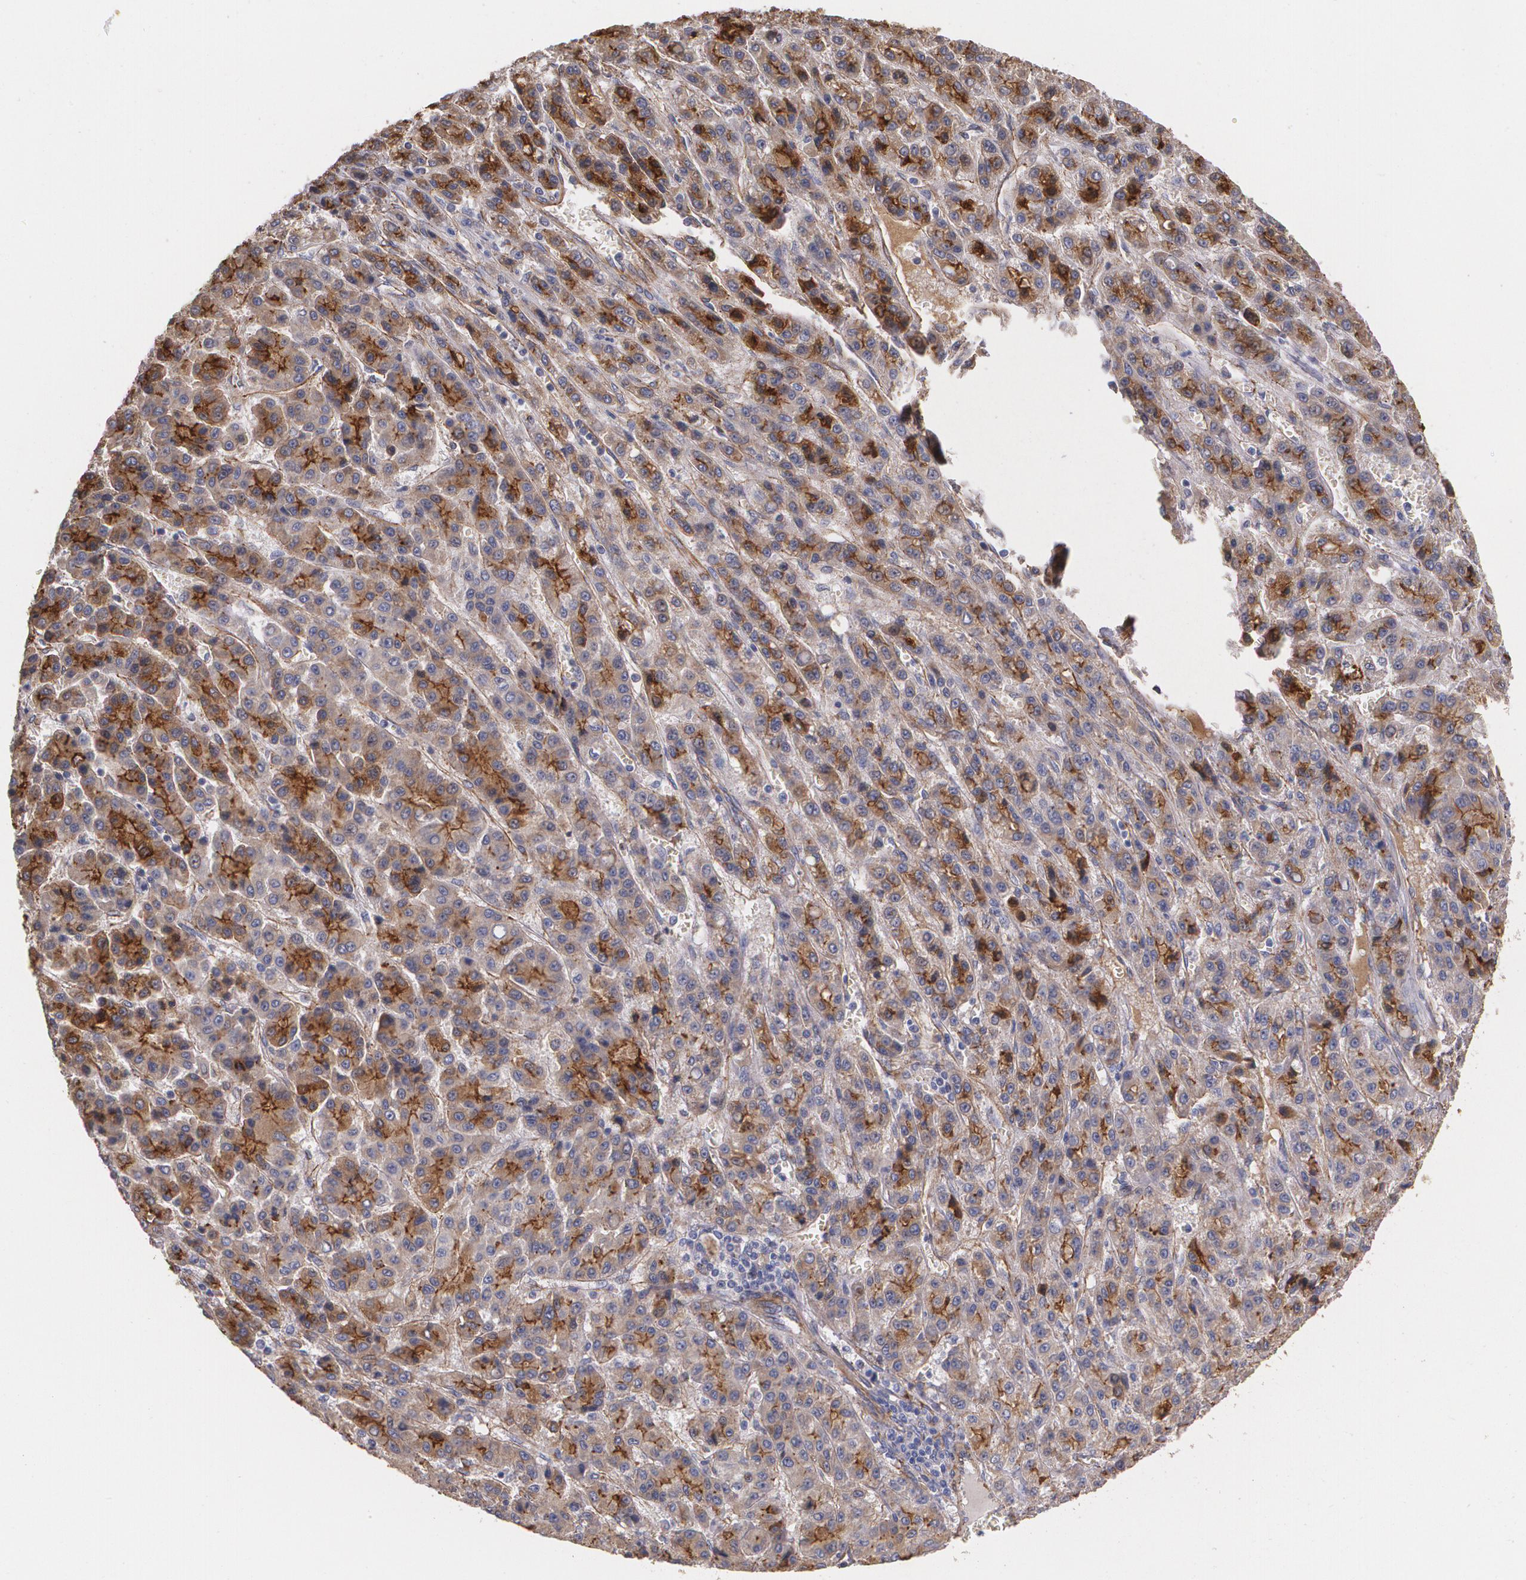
{"staining": {"intensity": "strong", "quantity": "25%-75%", "location": "cytoplasmic/membranous"}, "tissue": "liver cancer", "cell_type": "Tumor cells", "image_type": "cancer", "snomed": [{"axis": "morphology", "description": "Carcinoma, Hepatocellular, NOS"}, {"axis": "topography", "description": "Liver"}], "caption": "About 25%-75% of tumor cells in human liver cancer (hepatocellular carcinoma) show strong cytoplasmic/membranous protein positivity as visualized by brown immunohistochemical staining.", "gene": "TJP1", "patient": {"sex": "male", "age": 70}}